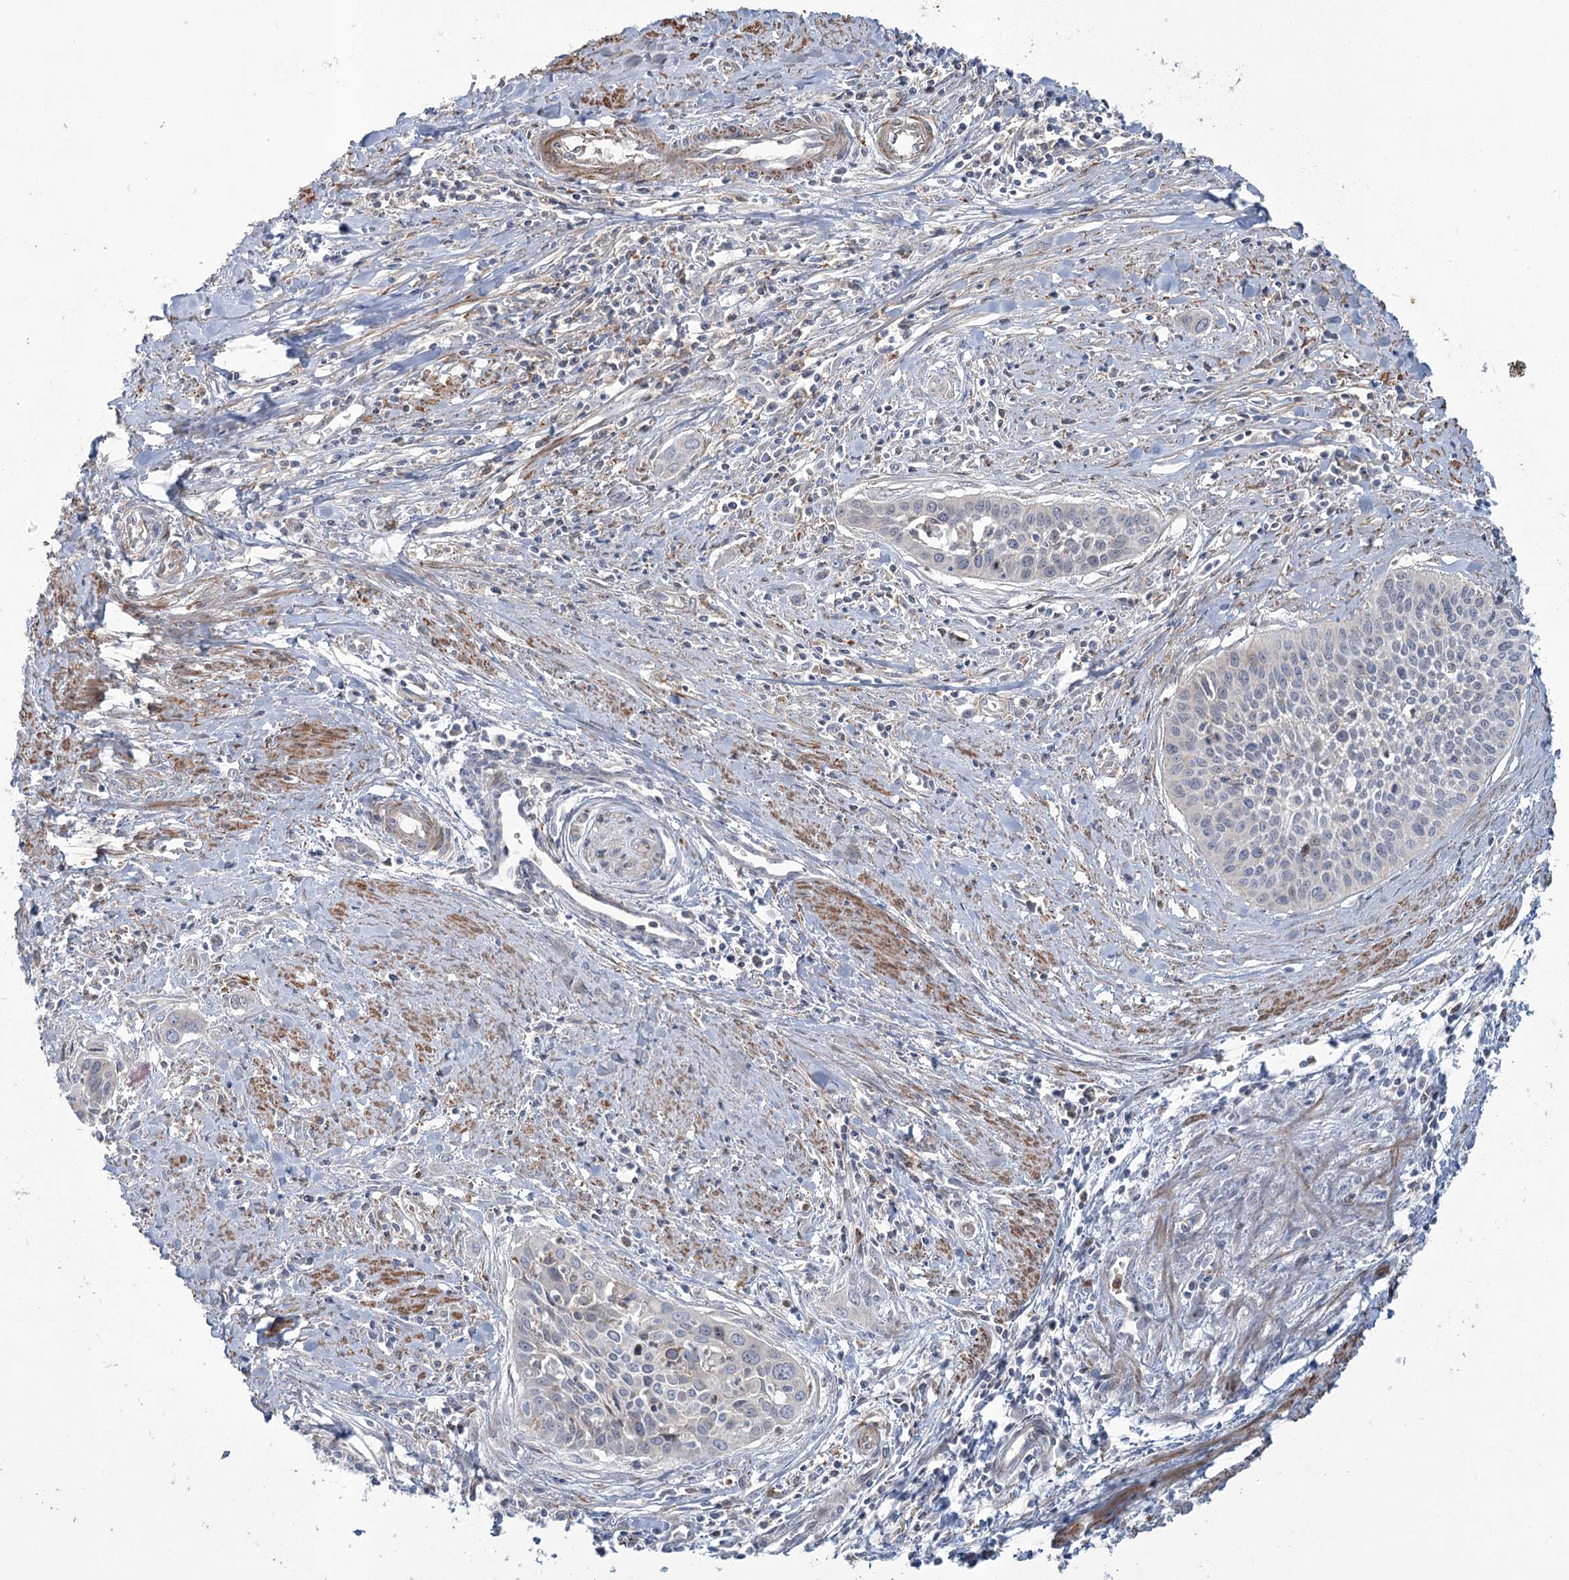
{"staining": {"intensity": "negative", "quantity": "none", "location": "none"}, "tissue": "cervical cancer", "cell_type": "Tumor cells", "image_type": "cancer", "snomed": [{"axis": "morphology", "description": "Squamous cell carcinoma, NOS"}, {"axis": "topography", "description": "Cervix"}], "caption": "This is an IHC photomicrograph of squamous cell carcinoma (cervical). There is no staining in tumor cells.", "gene": "MTG1", "patient": {"sex": "female", "age": 34}}